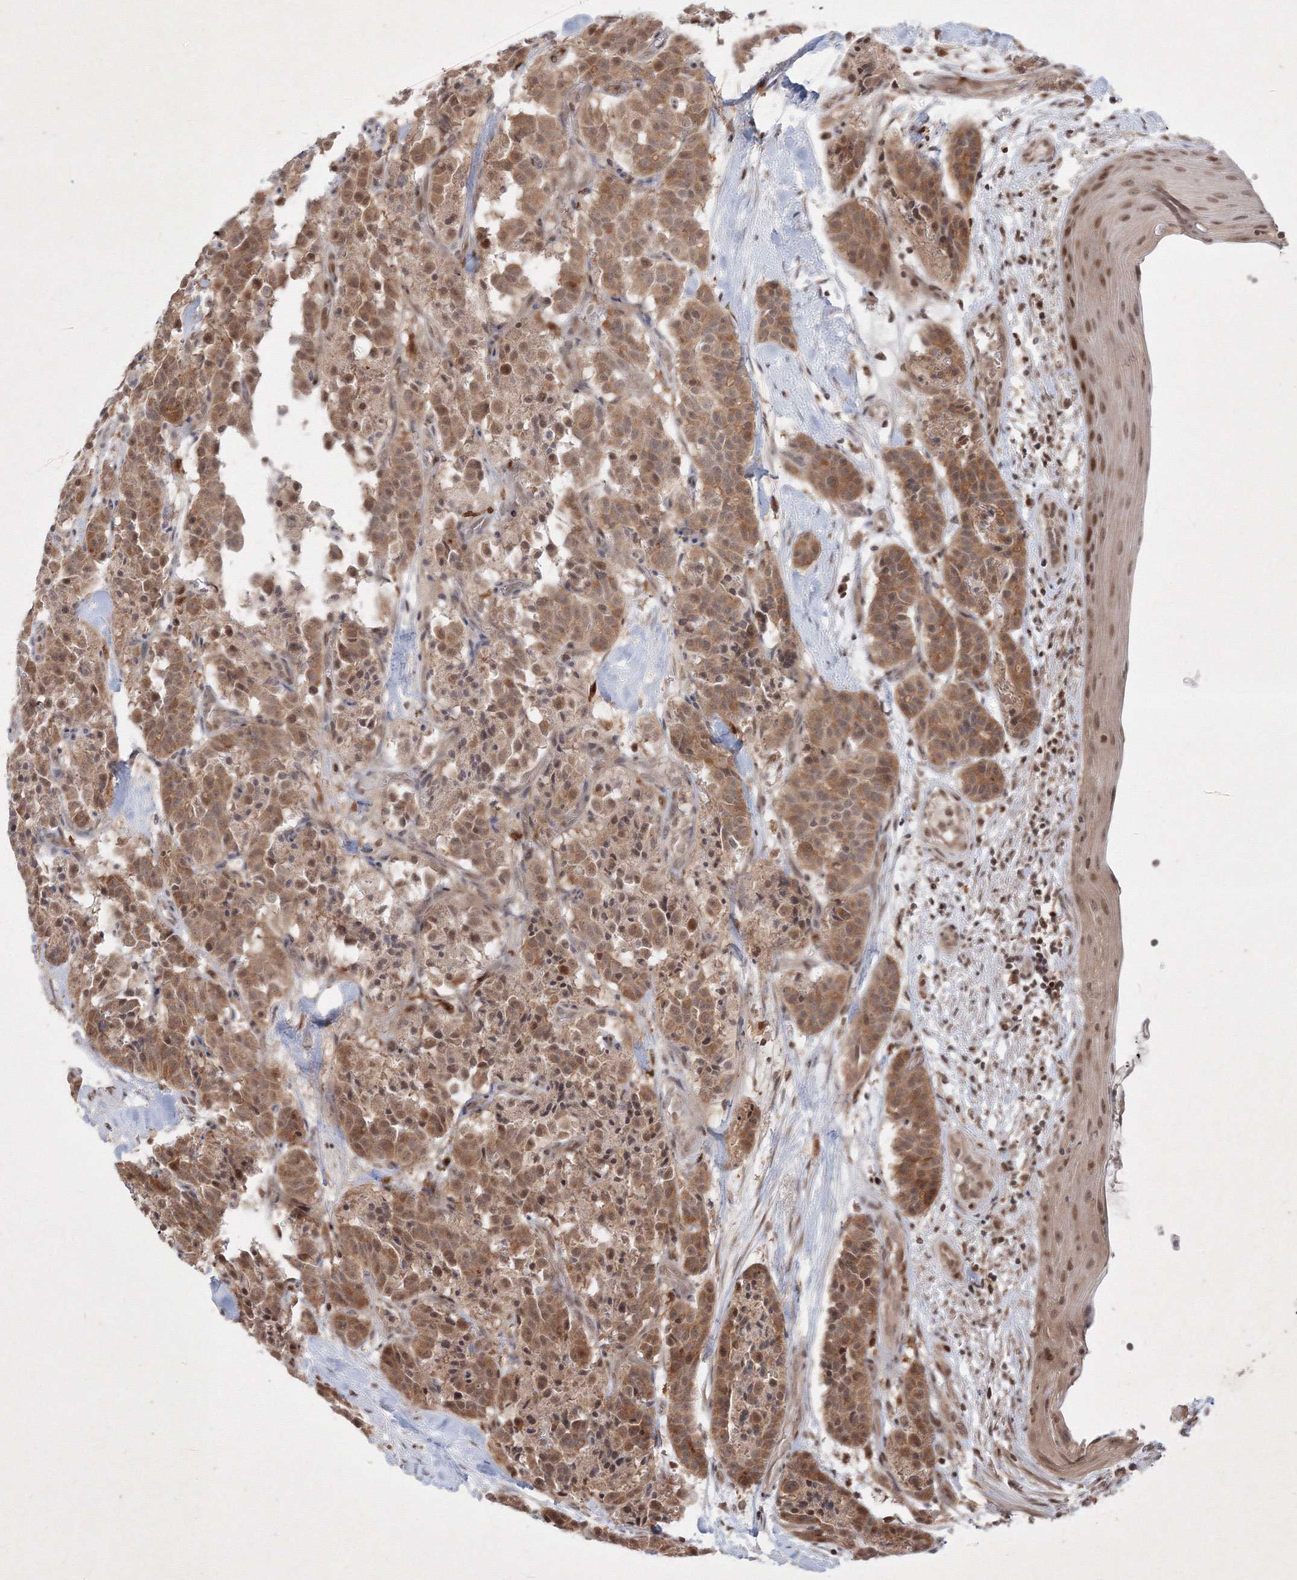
{"staining": {"intensity": "moderate", "quantity": ">75%", "location": "cytoplasmic/membranous"}, "tissue": "carcinoid", "cell_type": "Tumor cells", "image_type": "cancer", "snomed": [{"axis": "morphology", "description": "Carcinoid, malignant, NOS"}, {"axis": "topography", "description": "Lung"}], "caption": "Malignant carcinoid tissue displays moderate cytoplasmic/membranous positivity in about >75% of tumor cells", "gene": "TAB1", "patient": {"sex": "male", "age": 30}}